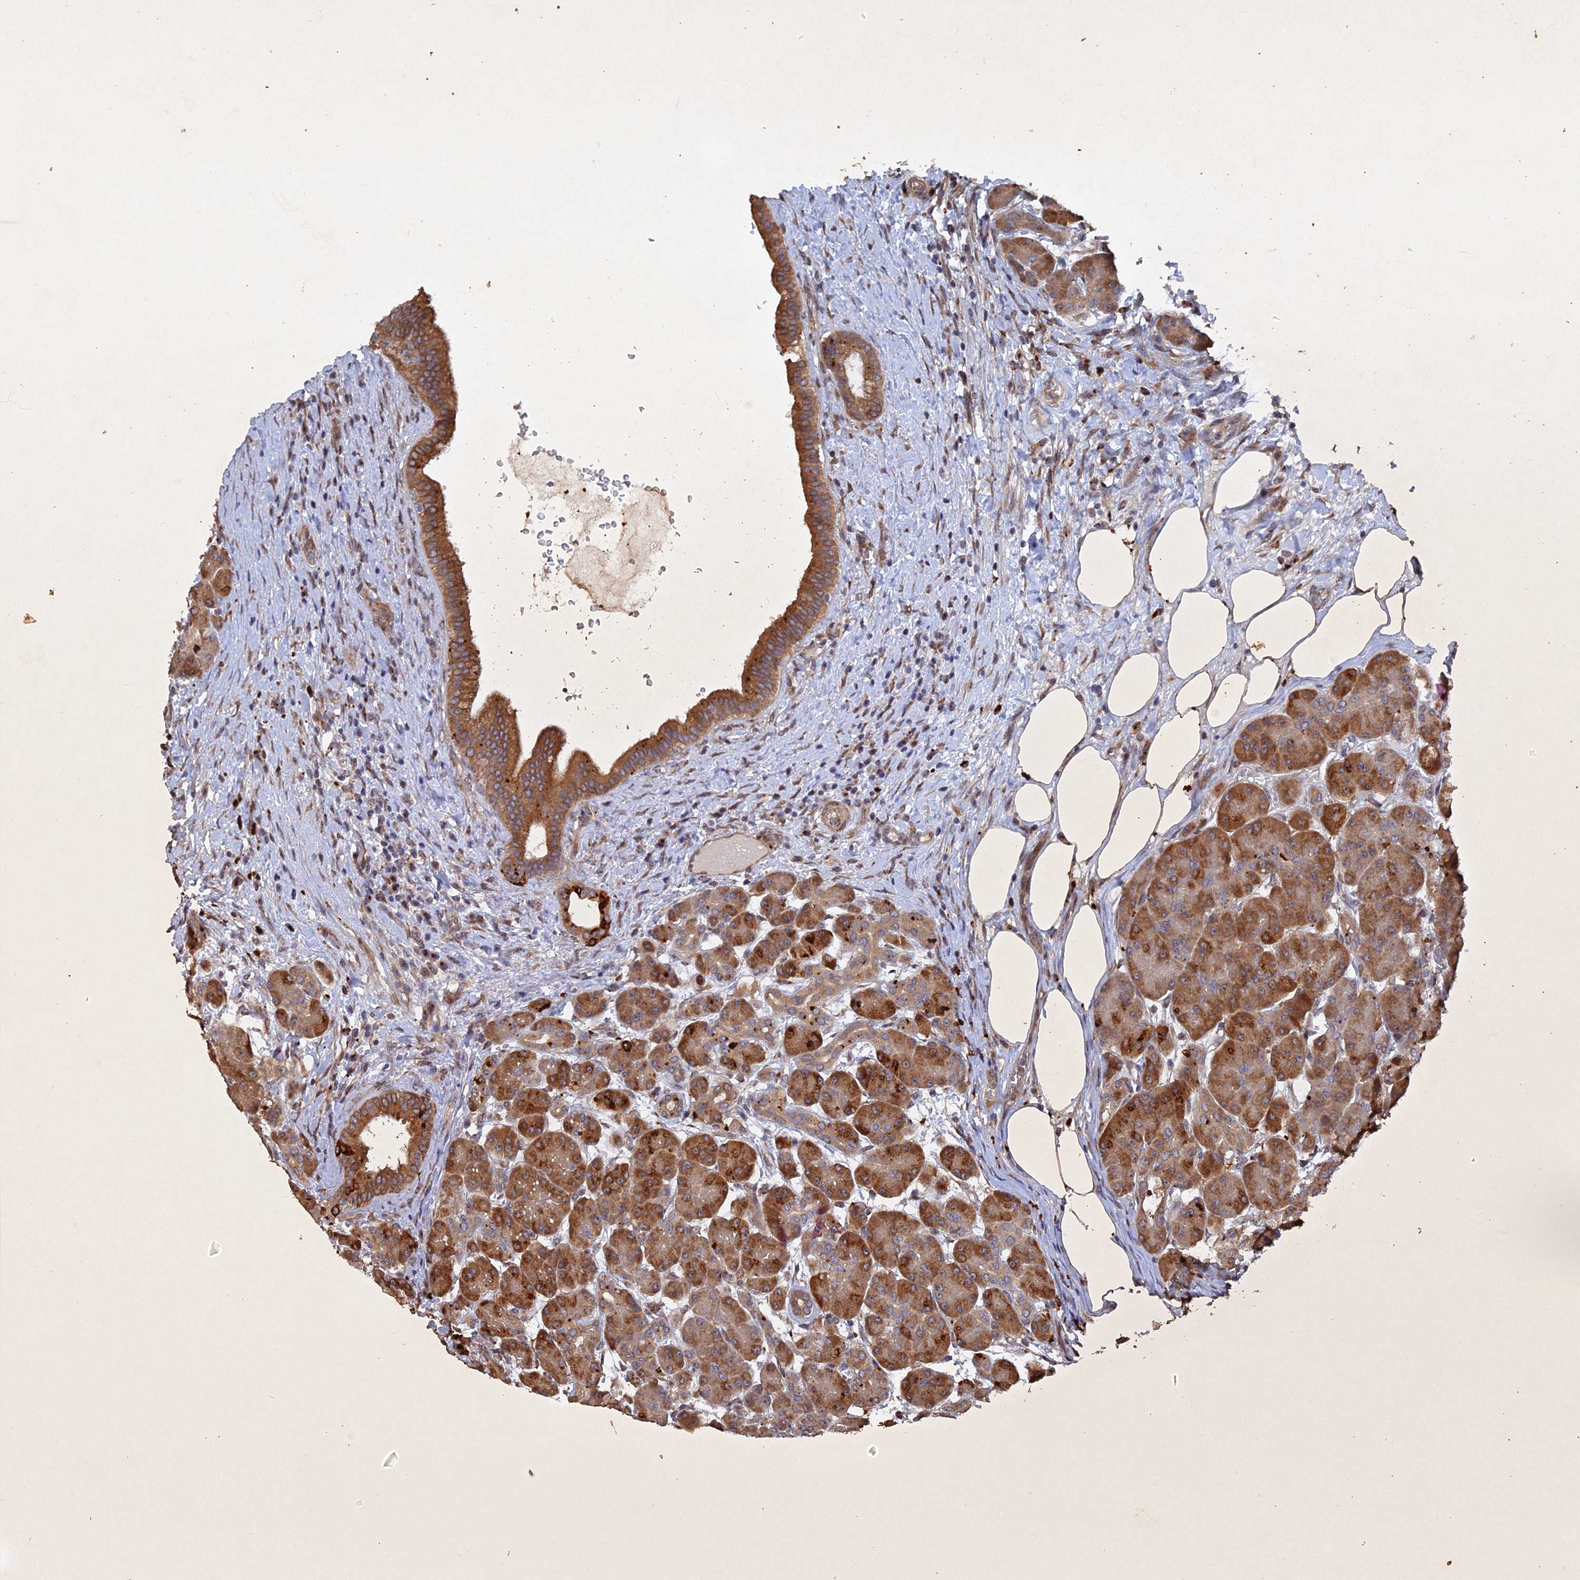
{"staining": {"intensity": "strong", "quantity": ">75%", "location": "cytoplasmic/membranous"}, "tissue": "pancreas", "cell_type": "Exocrine glandular cells", "image_type": "normal", "snomed": [{"axis": "morphology", "description": "Normal tissue, NOS"}, {"axis": "topography", "description": "Pancreas"}], "caption": "An immunohistochemistry image of unremarkable tissue is shown. Protein staining in brown highlights strong cytoplasmic/membranous positivity in pancreas within exocrine glandular cells. Using DAB (brown) and hematoxylin (blue) stains, captured at high magnification using brightfield microscopy.", "gene": "VPS37C", "patient": {"sex": "male", "age": 63}}